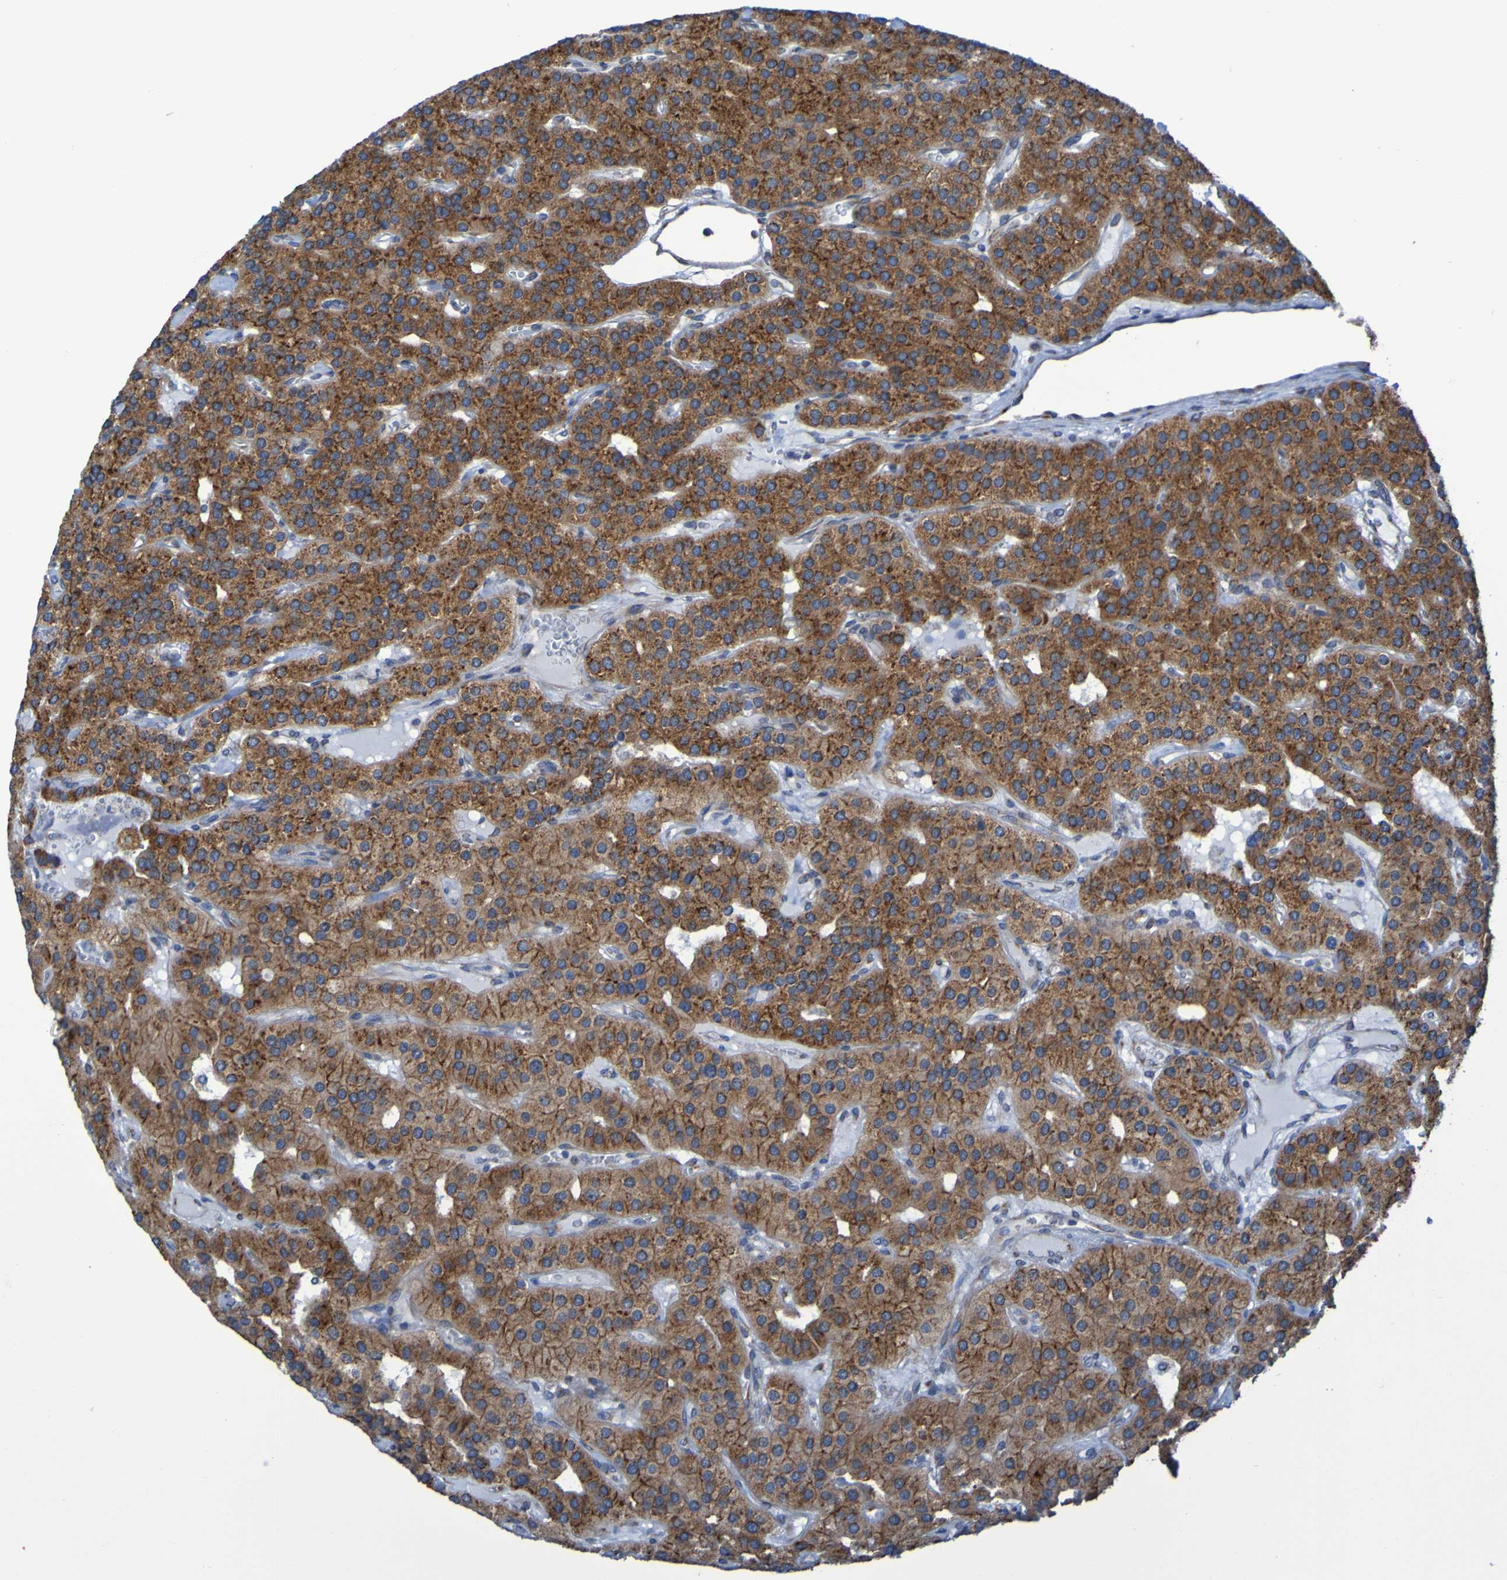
{"staining": {"intensity": "strong", "quantity": ">75%", "location": "cytoplasmic/membranous"}, "tissue": "parathyroid gland", "cell_type": "Glandular cells", "image_type": "normal", "snomed": [{"axis": "morphology", "description": "Normal tissue, NOS"}, {"axis": "morphology", "description": "Adenoma, NOS"}, {"axis": "topography", "description": "Parathyroid gland"}], "caption": "Immunohistochemistry (DAB (3,3'-diaminobenzidine)) staining of unremarkable parathyroid gland shows strong cytoplasmic/membranous protein staining in about >75% of glandular cells.", "gene": "FKBP3", "patient": {"sex": "female", "age": 86}}